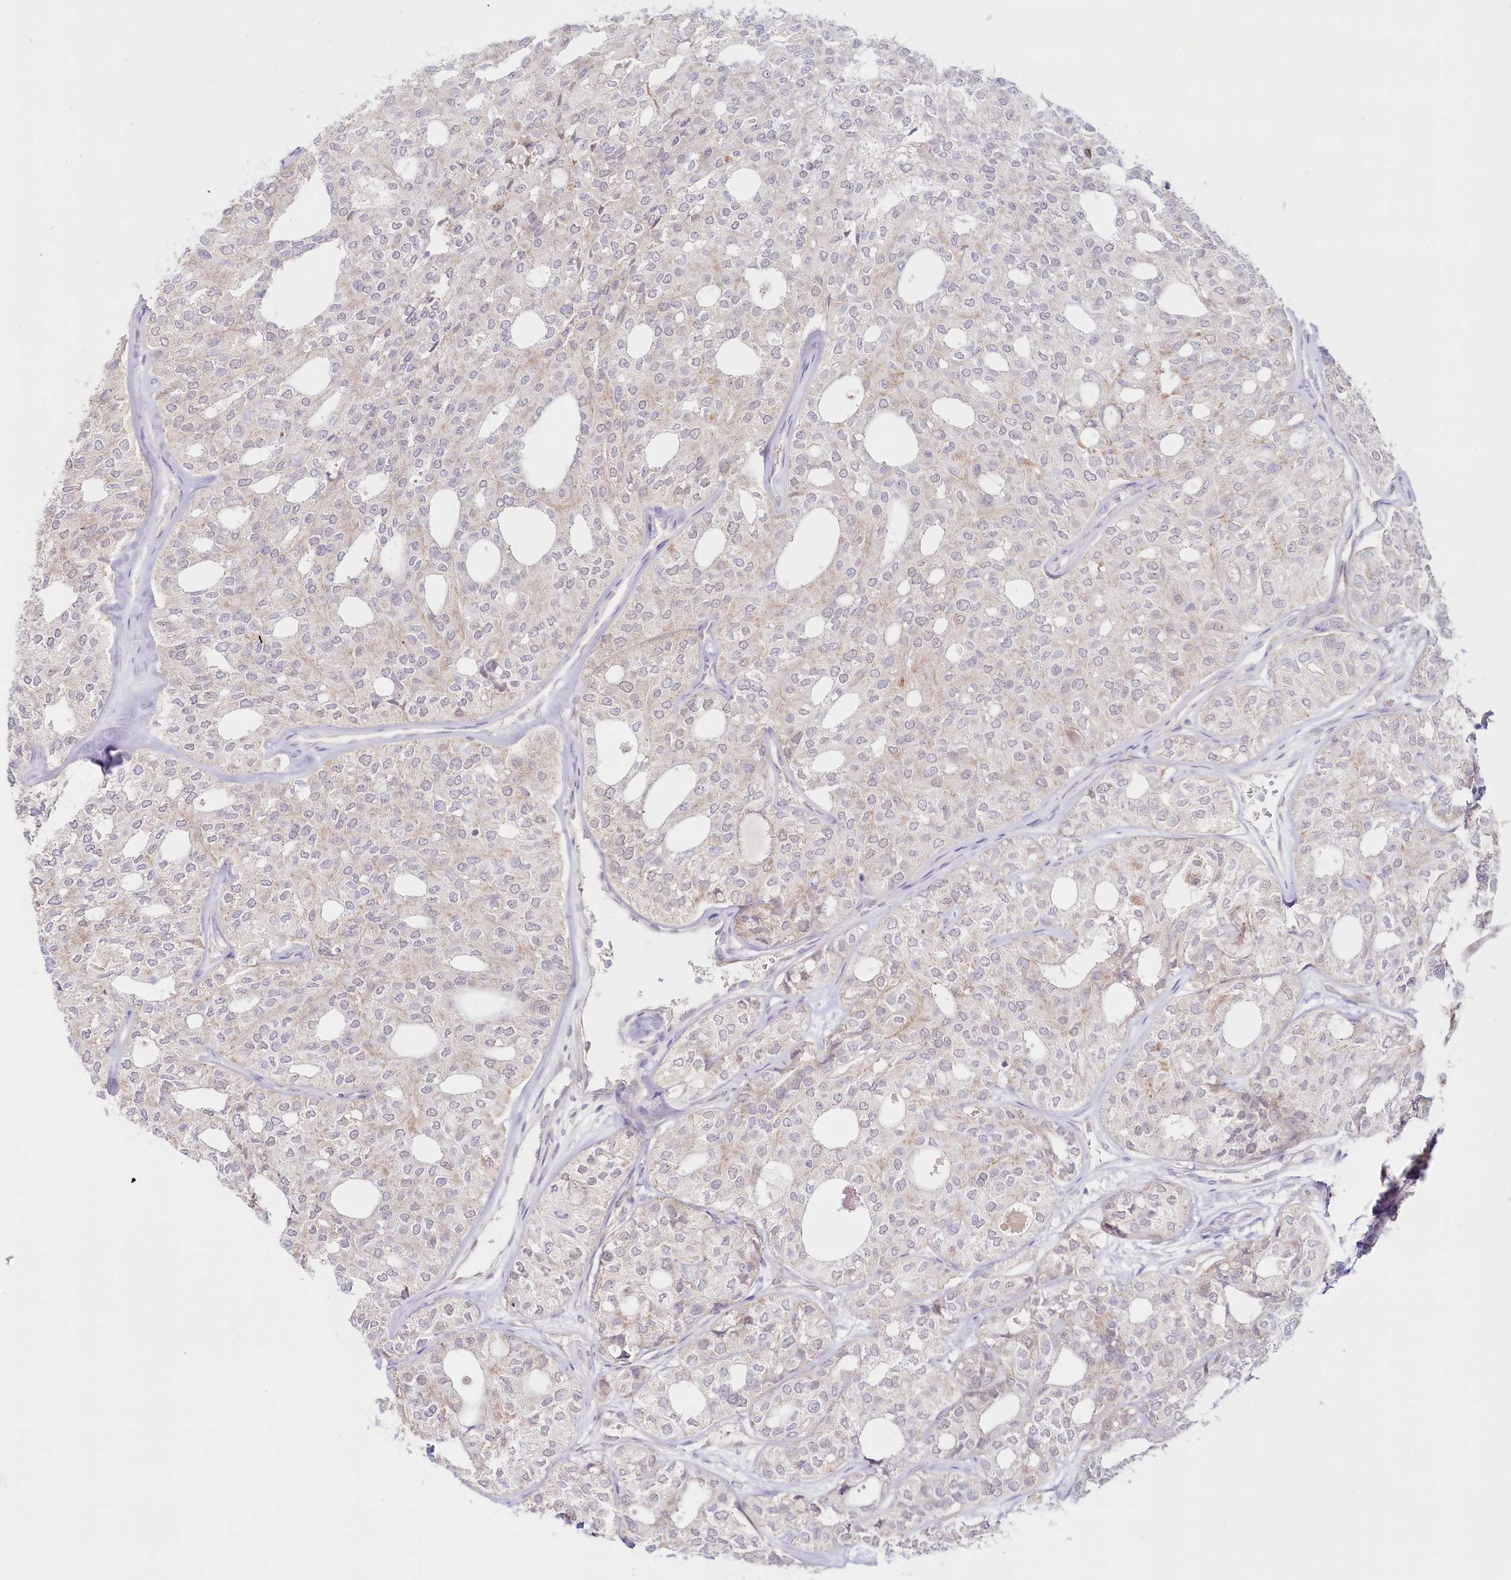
{"staining": {"intensity": "negative", "quantity": "none", "location": "none"}, "tissue": "thyroid cancer", "cell_type": "Tumor cells", "image_type": "cancer", "snomed": [{"axis": "morphology", "description": "Follicular adenoma carcinoma, NOS"}, {"axis": "topography", "description": "Thyroid gland"}], "caption": "An immunohistochemistry (IHC) micrograph of thyroid cancer is shown. There is no staining in tumor cells of thyroid cancer.", "gene": "PSAPL1", "patient": {"sex": "male", "age": 75}}